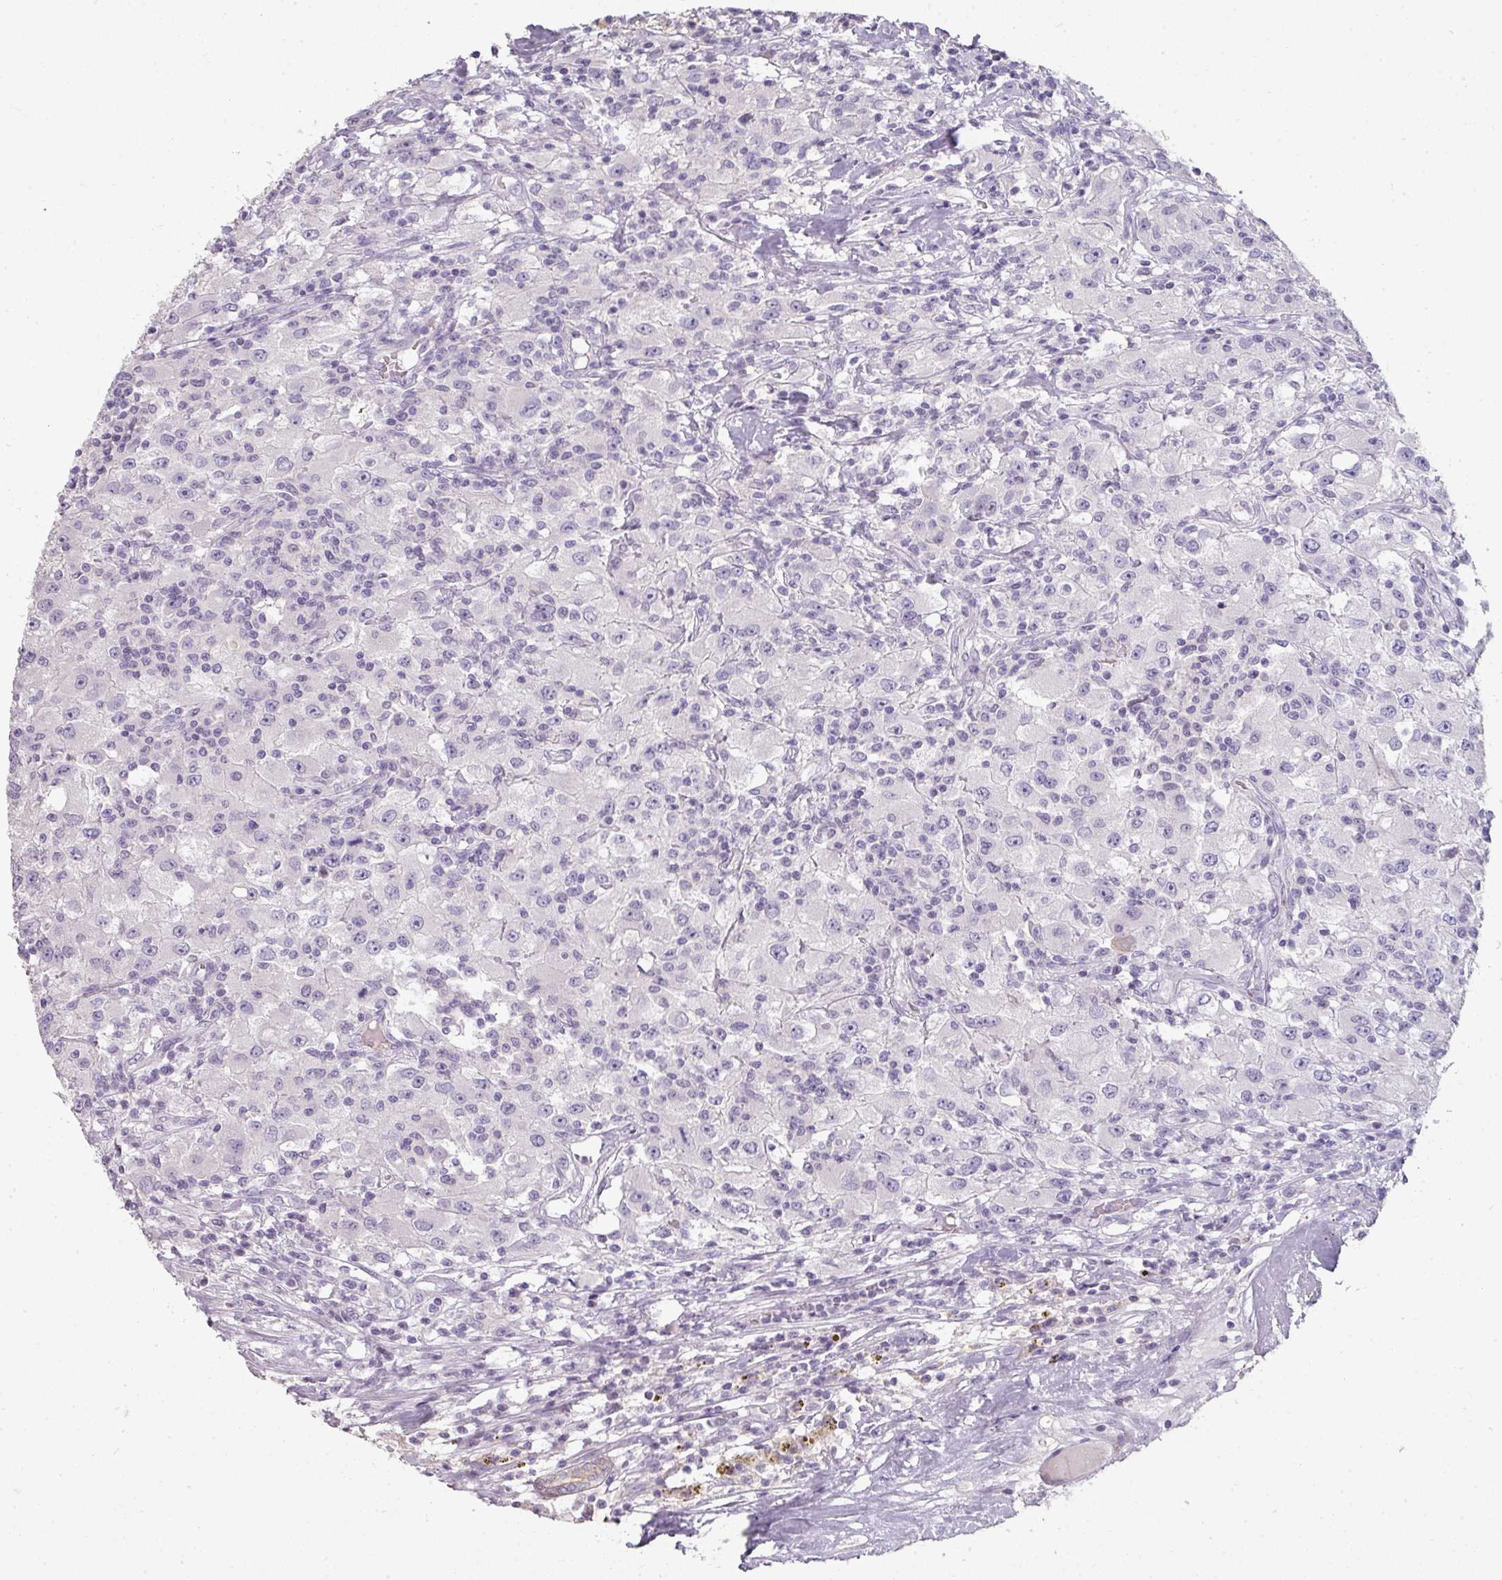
{"staining": {"intensity": "negative", "quantity": "none", "location": "none"}, "tissue": "renal cancer", "cell_type": "Tumor cells", "image_type": "cancer", "snomed": [{"axis": "morphology", "description": "Adenocarcinoma, NOS"}, {"axis": "topography", "description": "Kidney"}], "caption": "High power microscopy micrograph of an IHC histopathology image of adenocarcinoma (renal), revealing no significant staining in tumor cells.", "gene": "GTF2H3", "patient": {"sex": "female", "age": 67}}